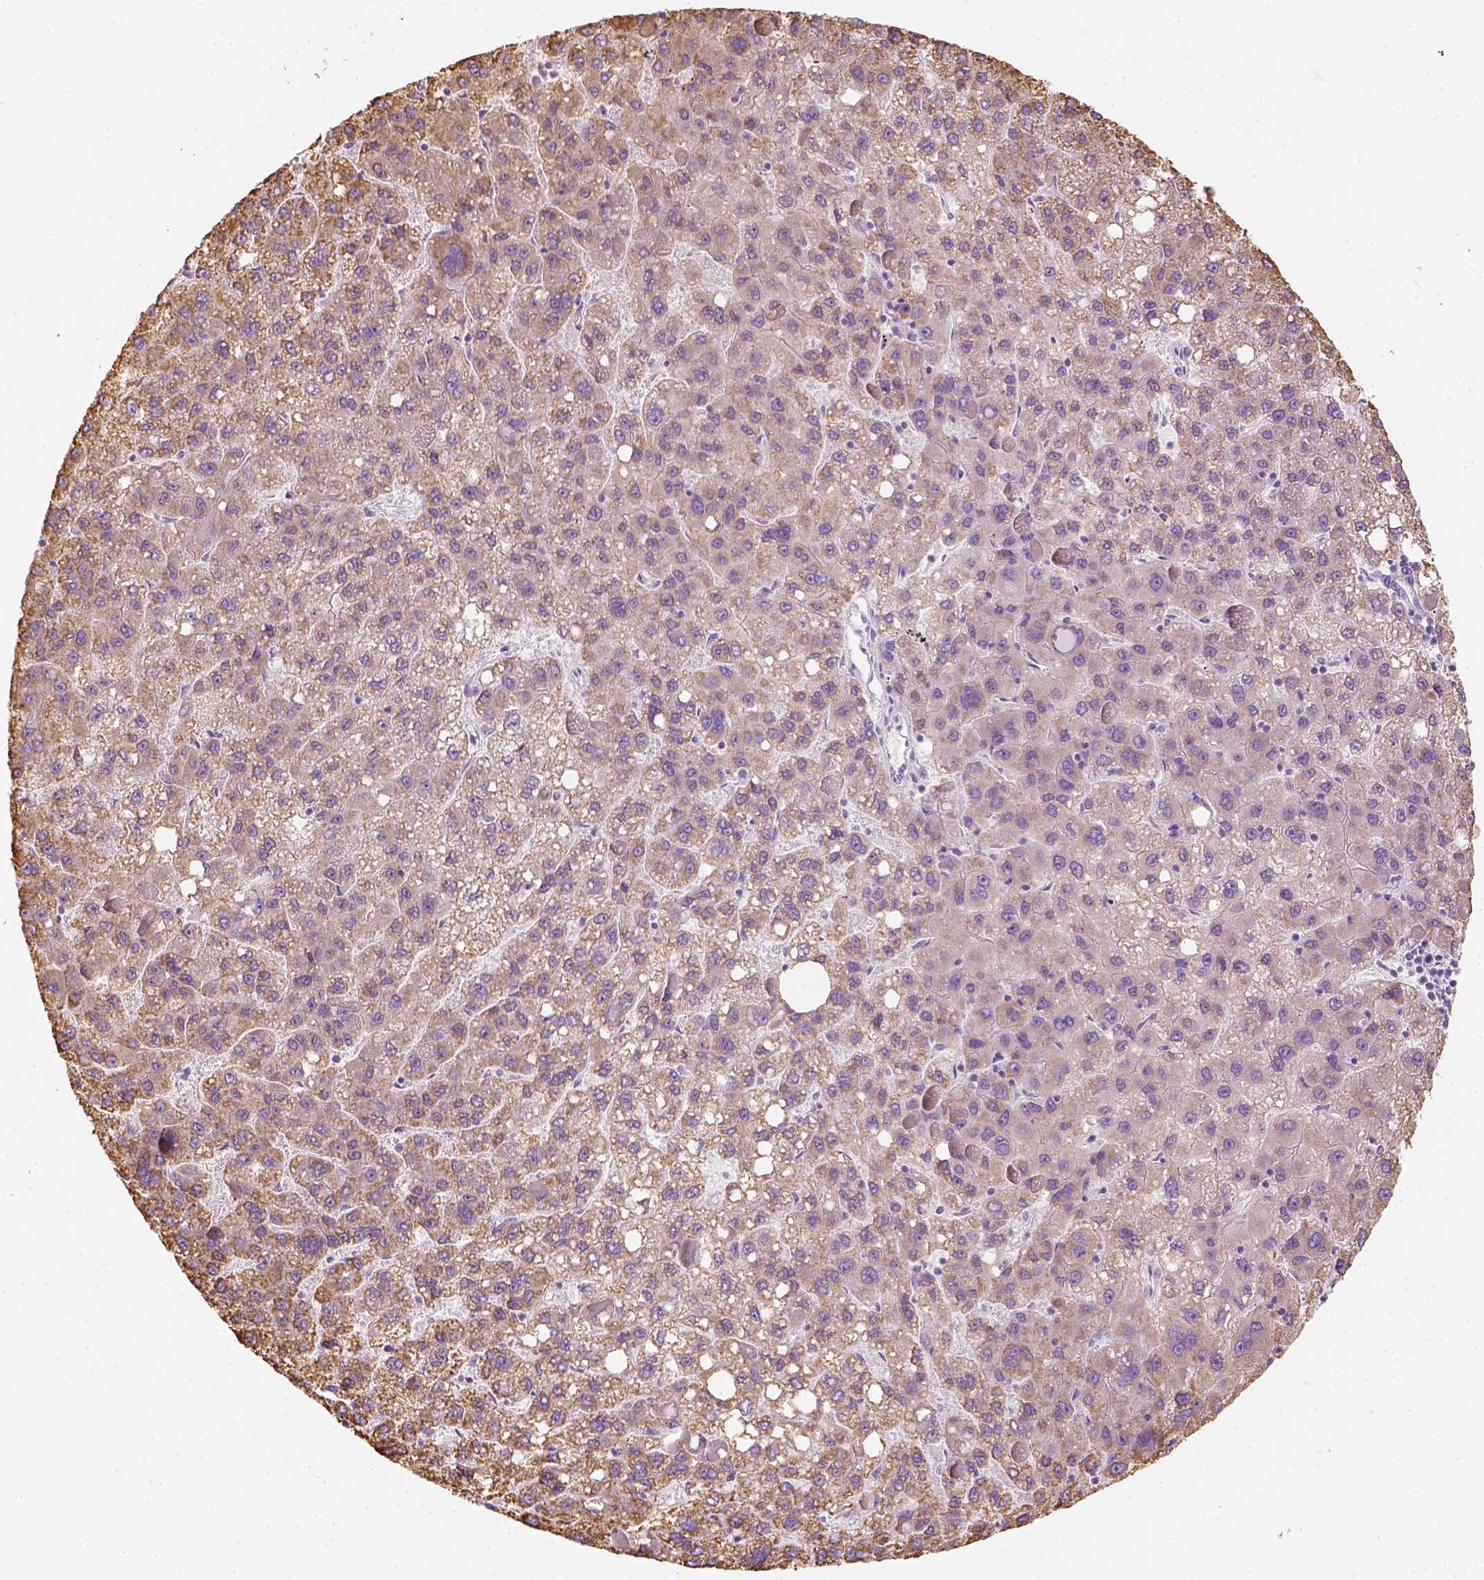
{"staining": {"intensity": "moderate", "quantity": ">75%", "location": "cytoplasmic/membranous"}, "tissue": "liver cancer", "cell_type": "Tumor cells", "image_type": "cancer", "snomed": [{"axis": "morphology", "description": "Carcinoma, Hepatocellular, NOS"}, {"axis": "topography", "description": "Liver"}], "caption": "Moderate cytoplasmic/membranous protein expression is identified in approximately >75% of tumor cells in hepatocellular carcinoma (liver). The staining was performed using DAB, with brown indicating positive protein expression. Nuclei are stained blue with hematoxylin.", "gene": "LCA5", "patient": {"sex": "female", "age": 82}}